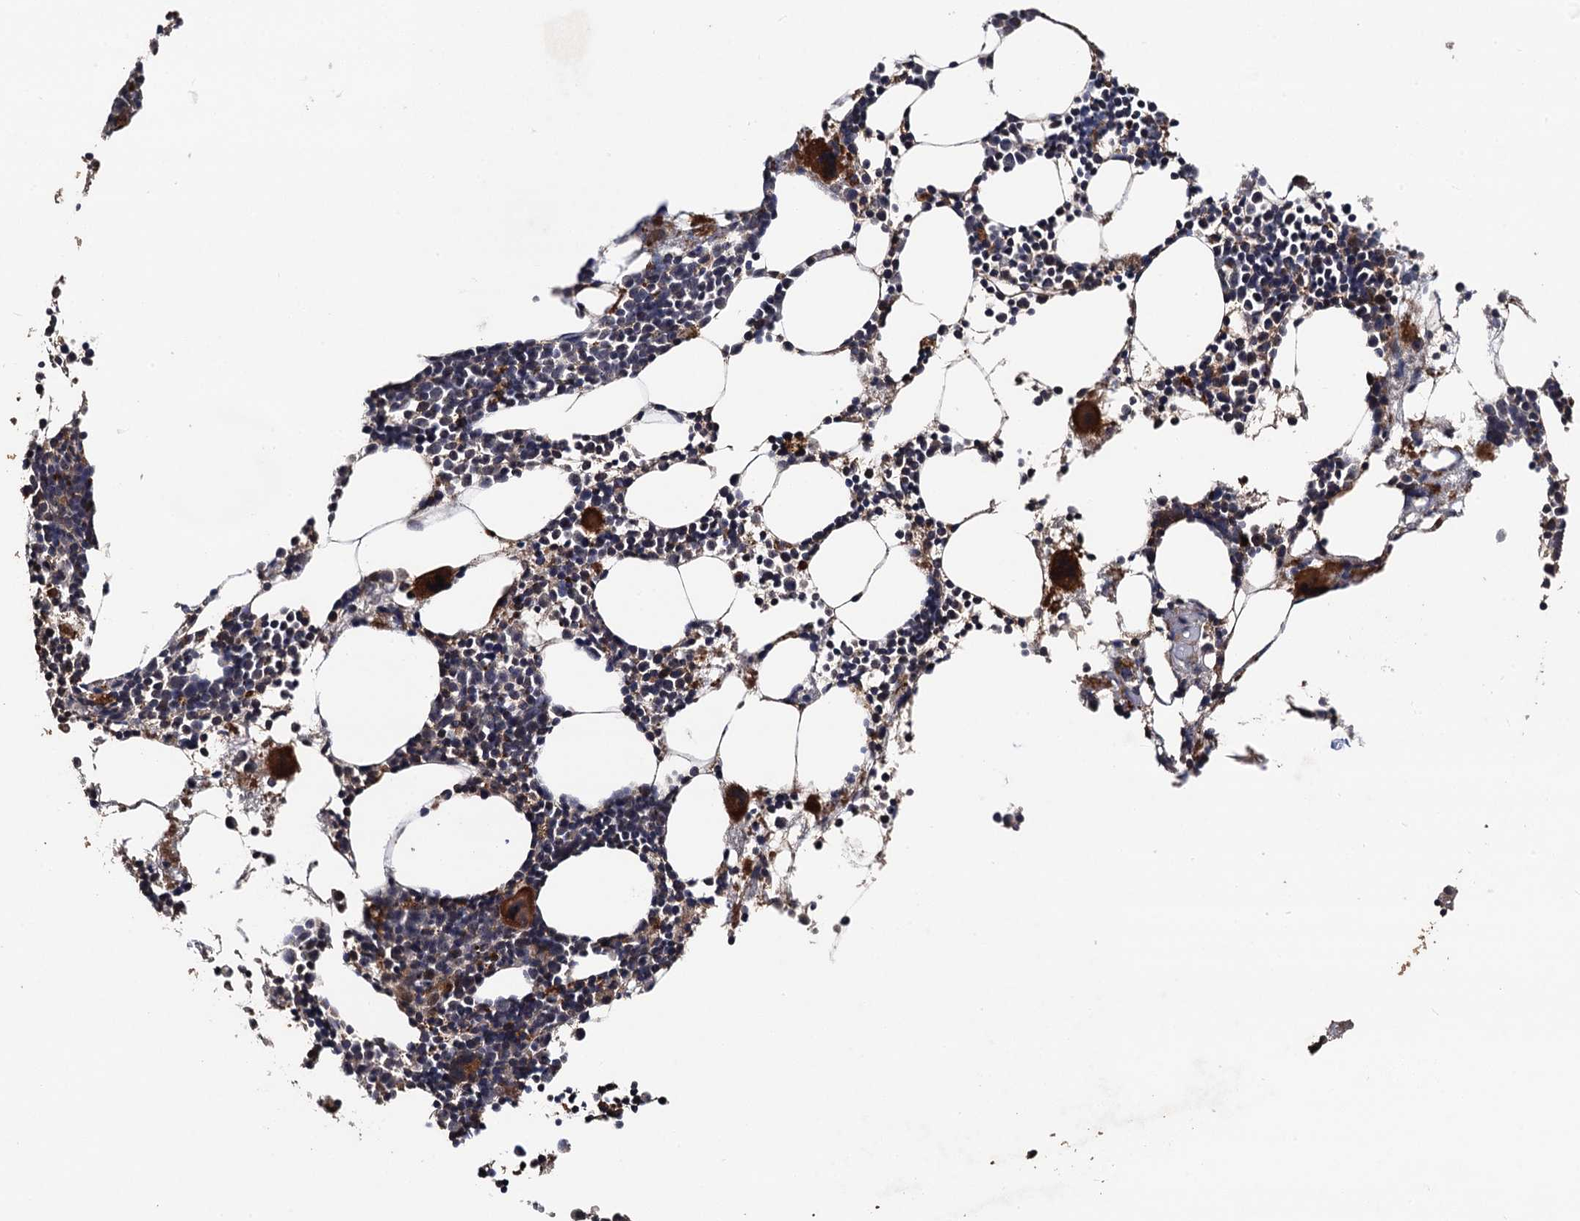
{"staining": {"intensity": "strong", "quantity": "<25%", "location": "cytoplasmic/membranous"}, "tissue": "bone marrow", "cell_type": "Hematopoietic cells", "image_type": "normal", "snomed": [{"axis": "morphology", "description": "Normal tissue, NOS"}, {"axis": "topography", "description": "Bone marrow"}], "caption": "There is medium levels of strong cytoplasmic/membranous positivity in hematopoietic cells of unremarkable bone marrow, as demonstrated by immunohistochemical staining (brown color).", "gene": "PPTC7", "patient": {"sex": "female", "age": 52}}